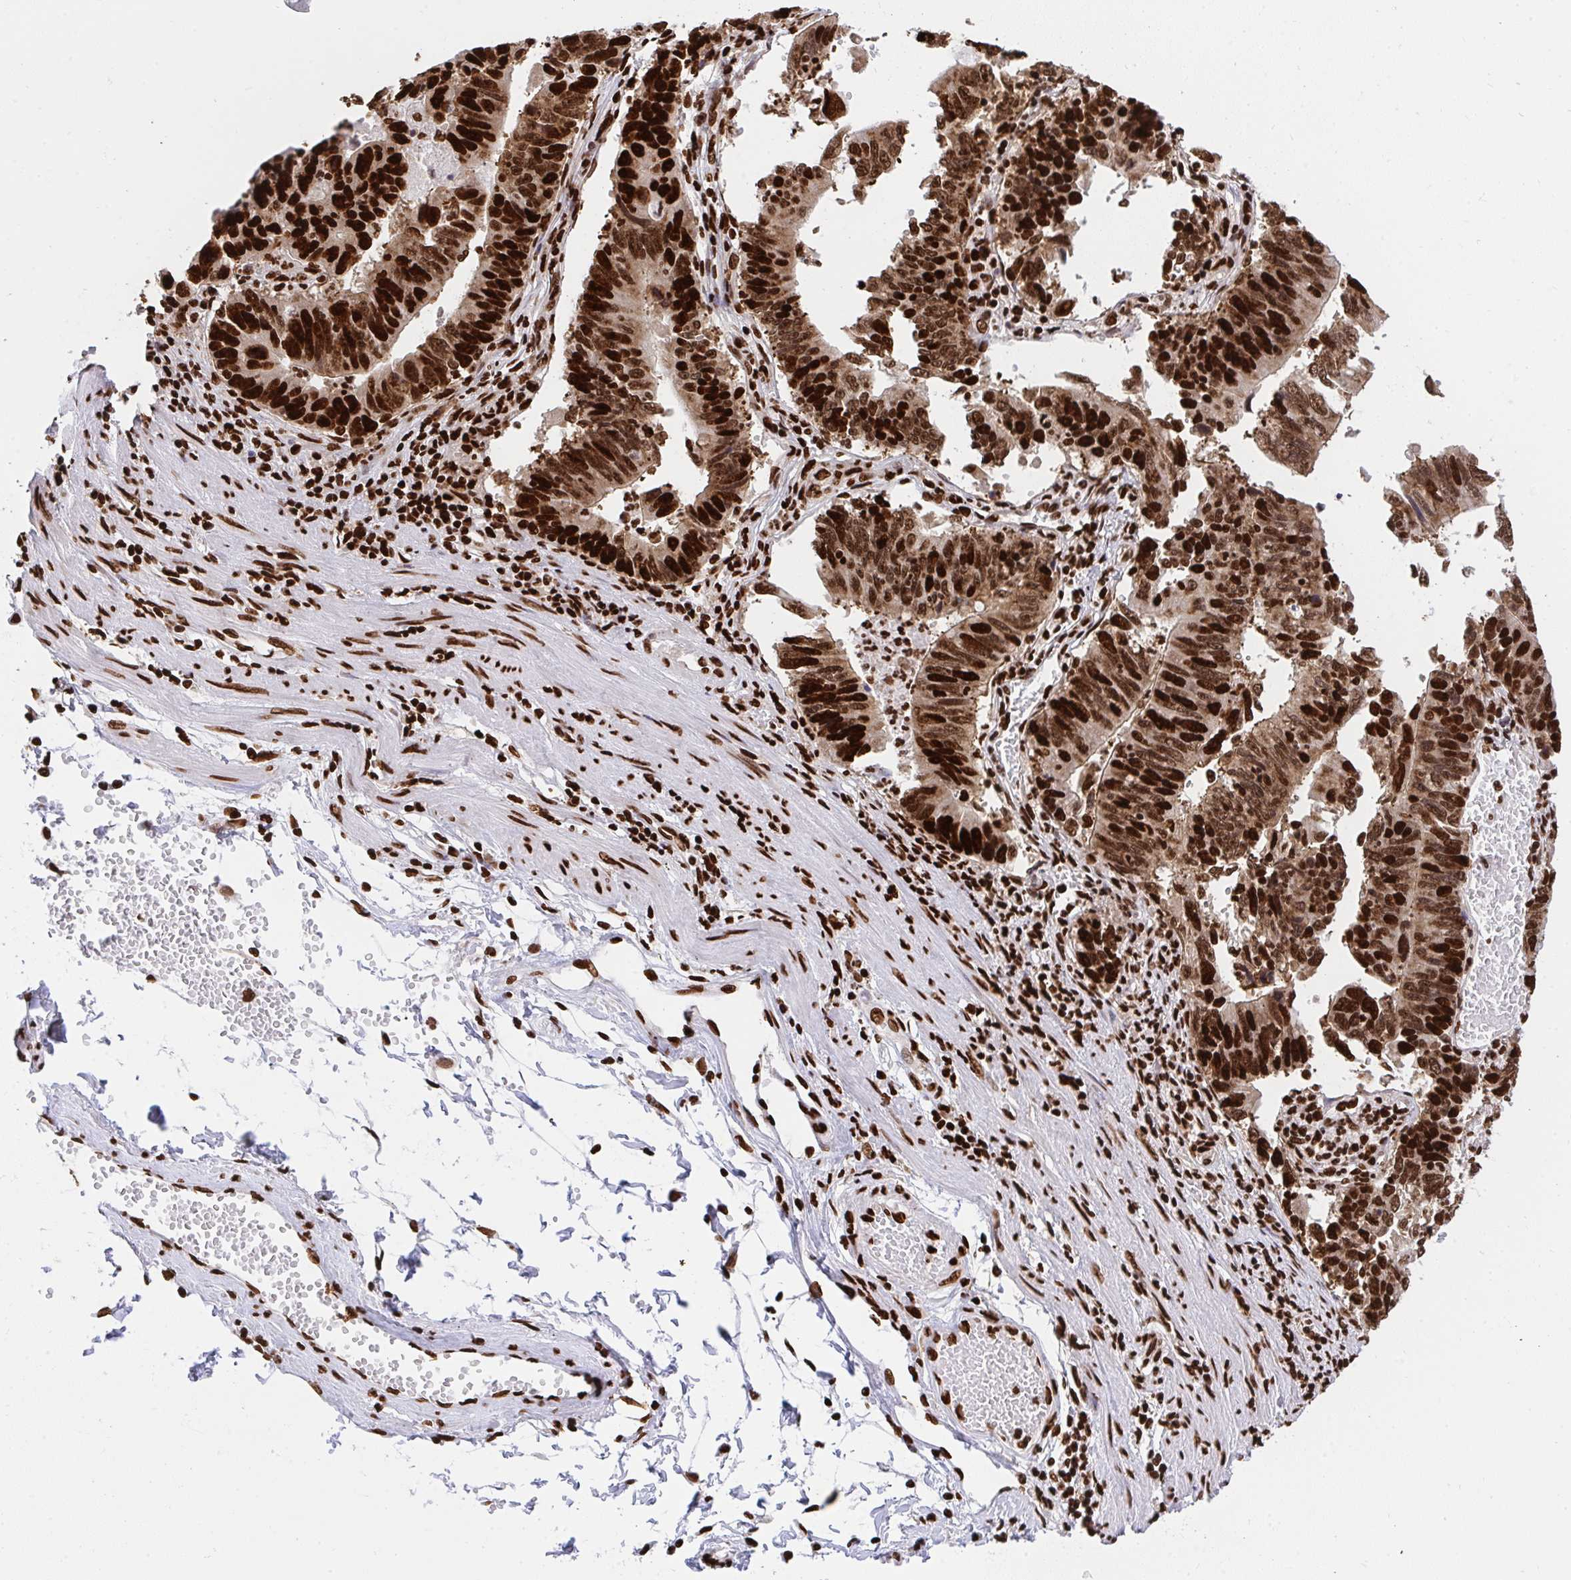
{"staining": {"intensity": "strong", "quantity": ">75%", "location": "cytoplasmic/membranous,nuclear"}, "tissue": "stomach cancer", "cell_type": "Tumor cells", "image_type": "cancer", "snomed": [{"axis": "morphology", "description": "Adenocarcinoma, NOS"}, {"axis": "topography", "description": "Stomach"}], "caption": "Protein staining of stomach cancer tissue displays strong cytoplasmic/membranous and nuclear expression in approximately >75% of tumor cells. (brown staining indicates protein expression, while blue staining denotes nuclei).", "gene": "HNRNPL", "patient": {"sex": "male", "age": 59}}